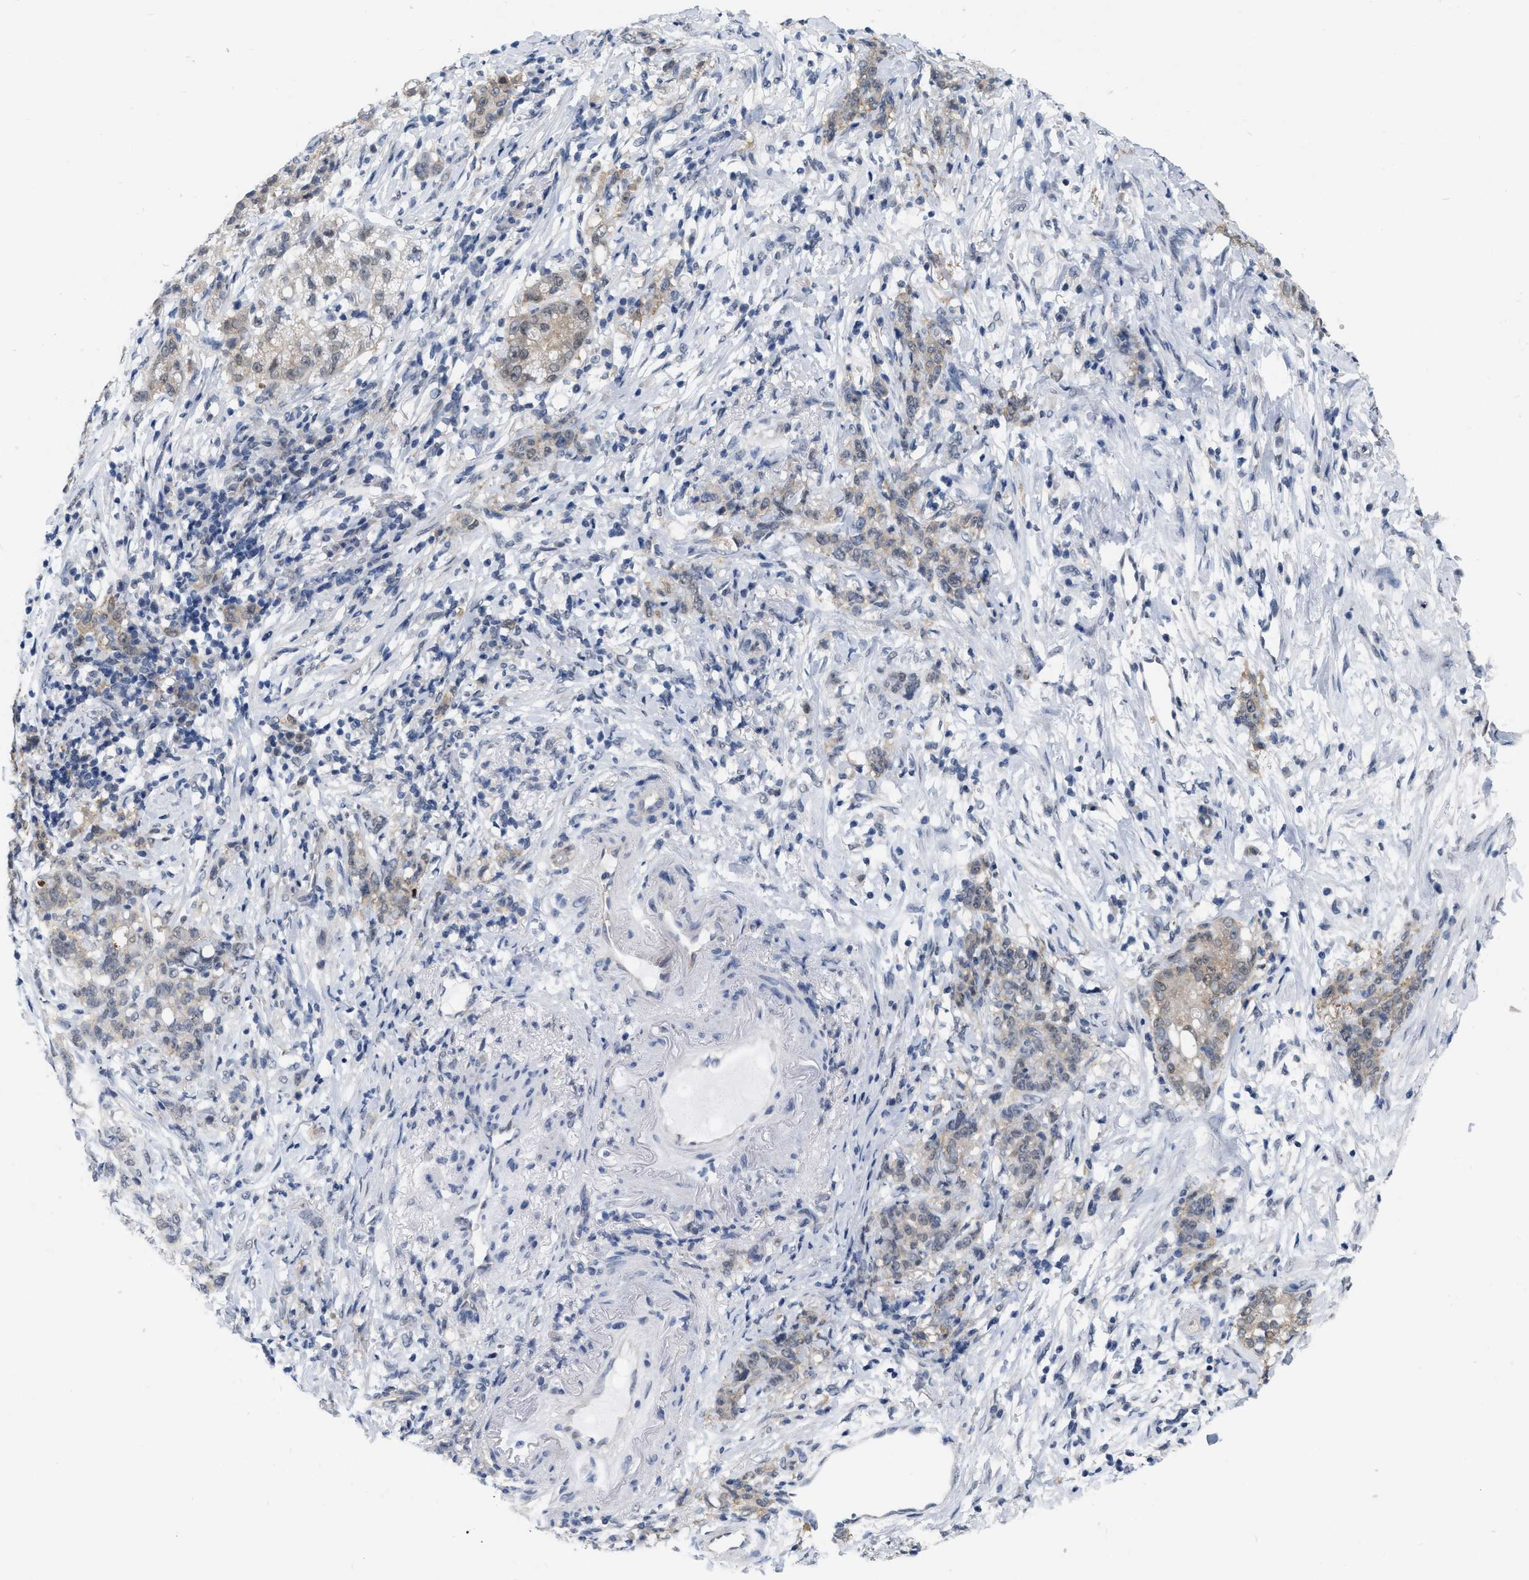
{"staining": {"intensity": "weak", "quantity": ">75%", "location": "cytoplasmic/membranous"}, "tissue": "stomach cancer", "cell_type": "Tumor cells", "image_type": "cancer", "snomed": [{"axis": "morphology", "description": "Adenocarcinoma, NOS"}, {"axis": "topography", "description": "Stomach, lower"}], "caption": "IHC (DAB) staining of human adenocarcinoma (stomach) reveals weak cytoplasmic/membranous protein positivity in approximately >75% of tumor cells.", "gene": "RUVBL1", "patient": {"sex": "male", "age": 88}}